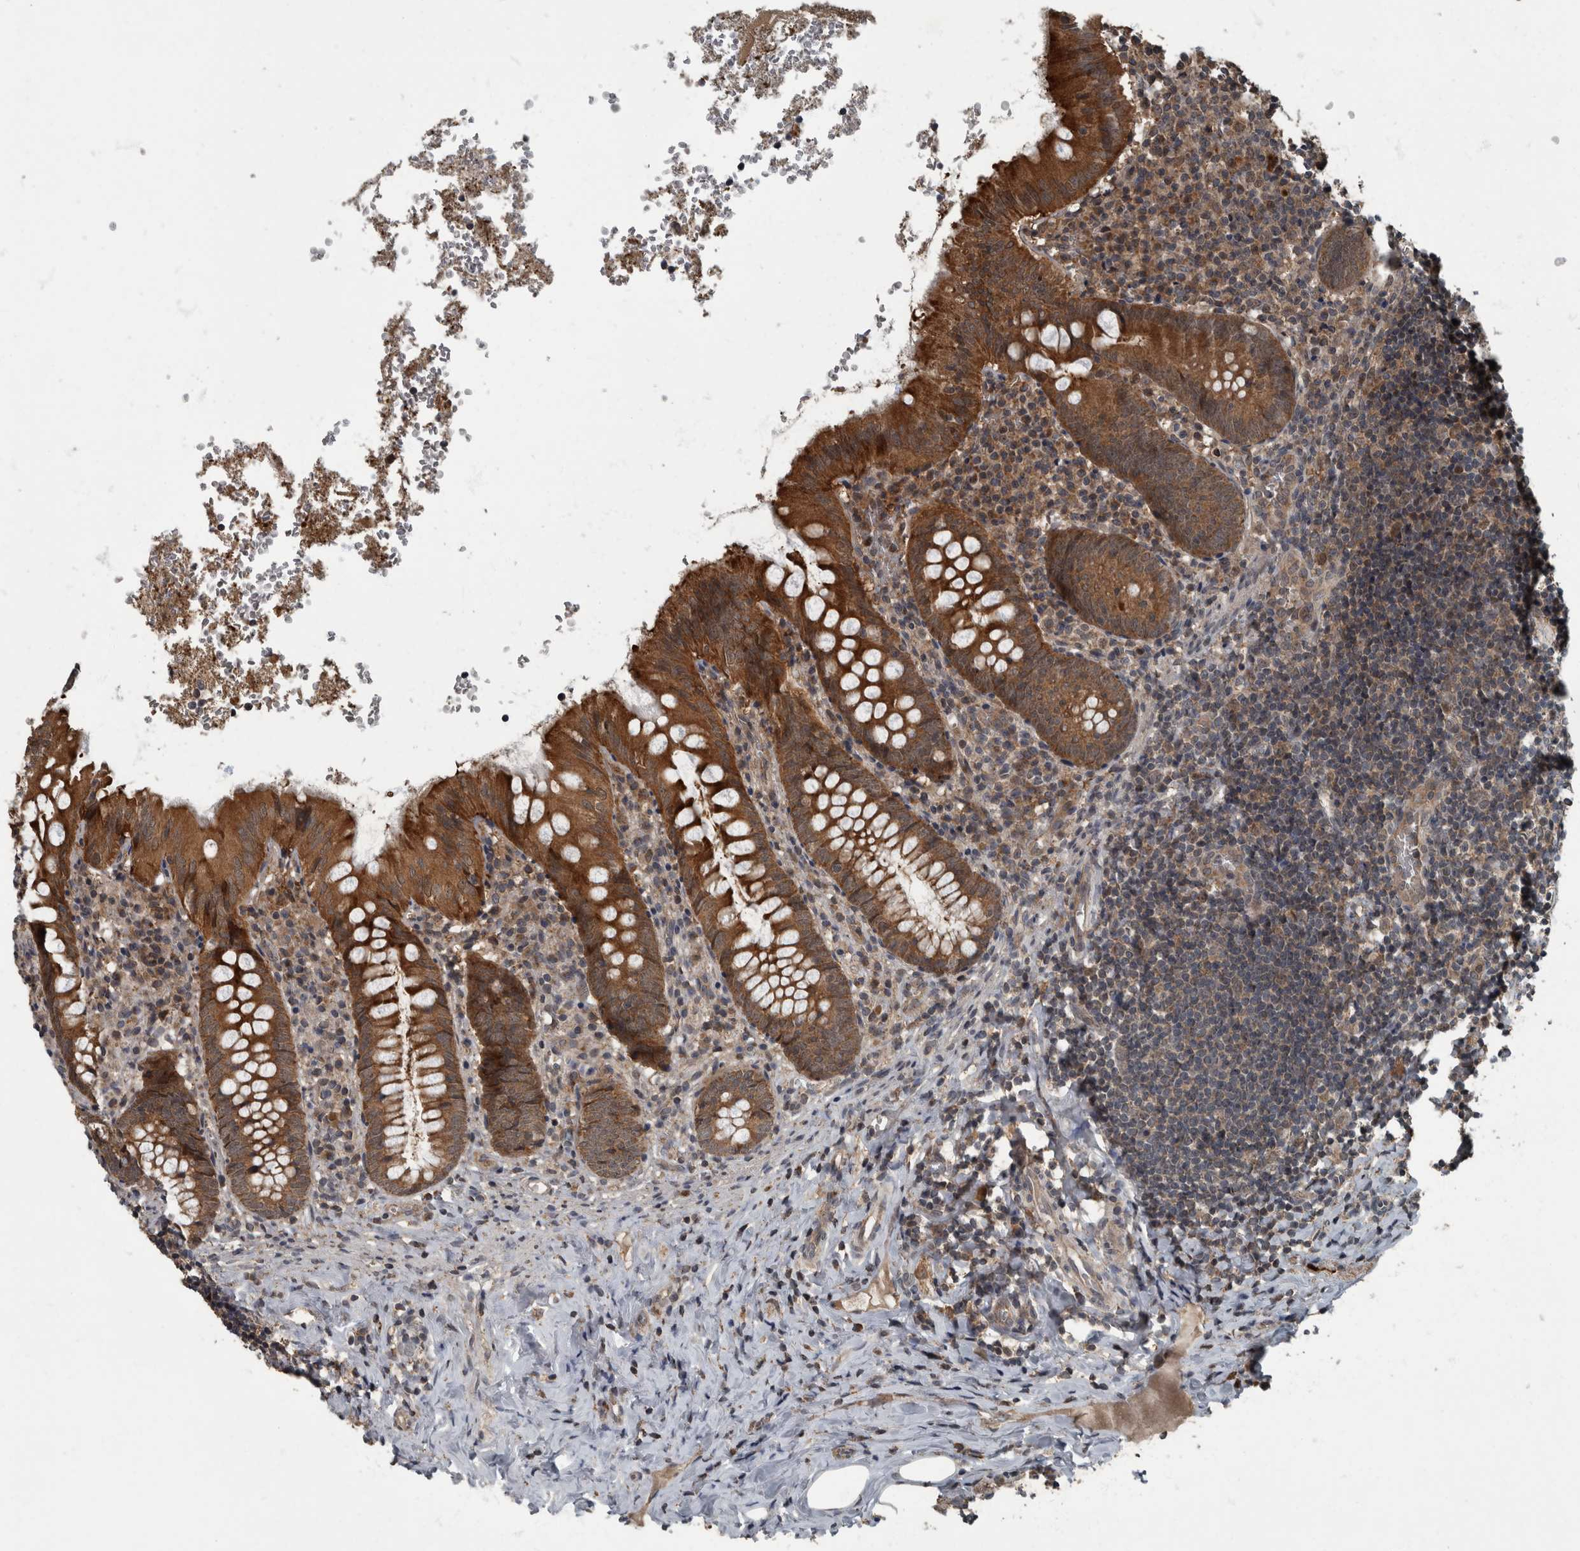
{"staining": {"intensity": "strong", "quantity": ">75%", "location": "cytoplasmic/membranous"}, "tissue": "appendix", "cell_type": "Glandular cells", "image_type": "normal", "snomed": [{"axis": "morphology", "description": "Normal tissue, NOS"}, {"axis": "topography", "description": "Appendix"}], "caption": "Immunohistochemical staining of normal human appendix exhibits strong cytoplasmic/membranous protein positivity in approximately >75% of glandular cells.", "gene": "RABGGTB", "patient": {"sex": "male", "age": 8}}